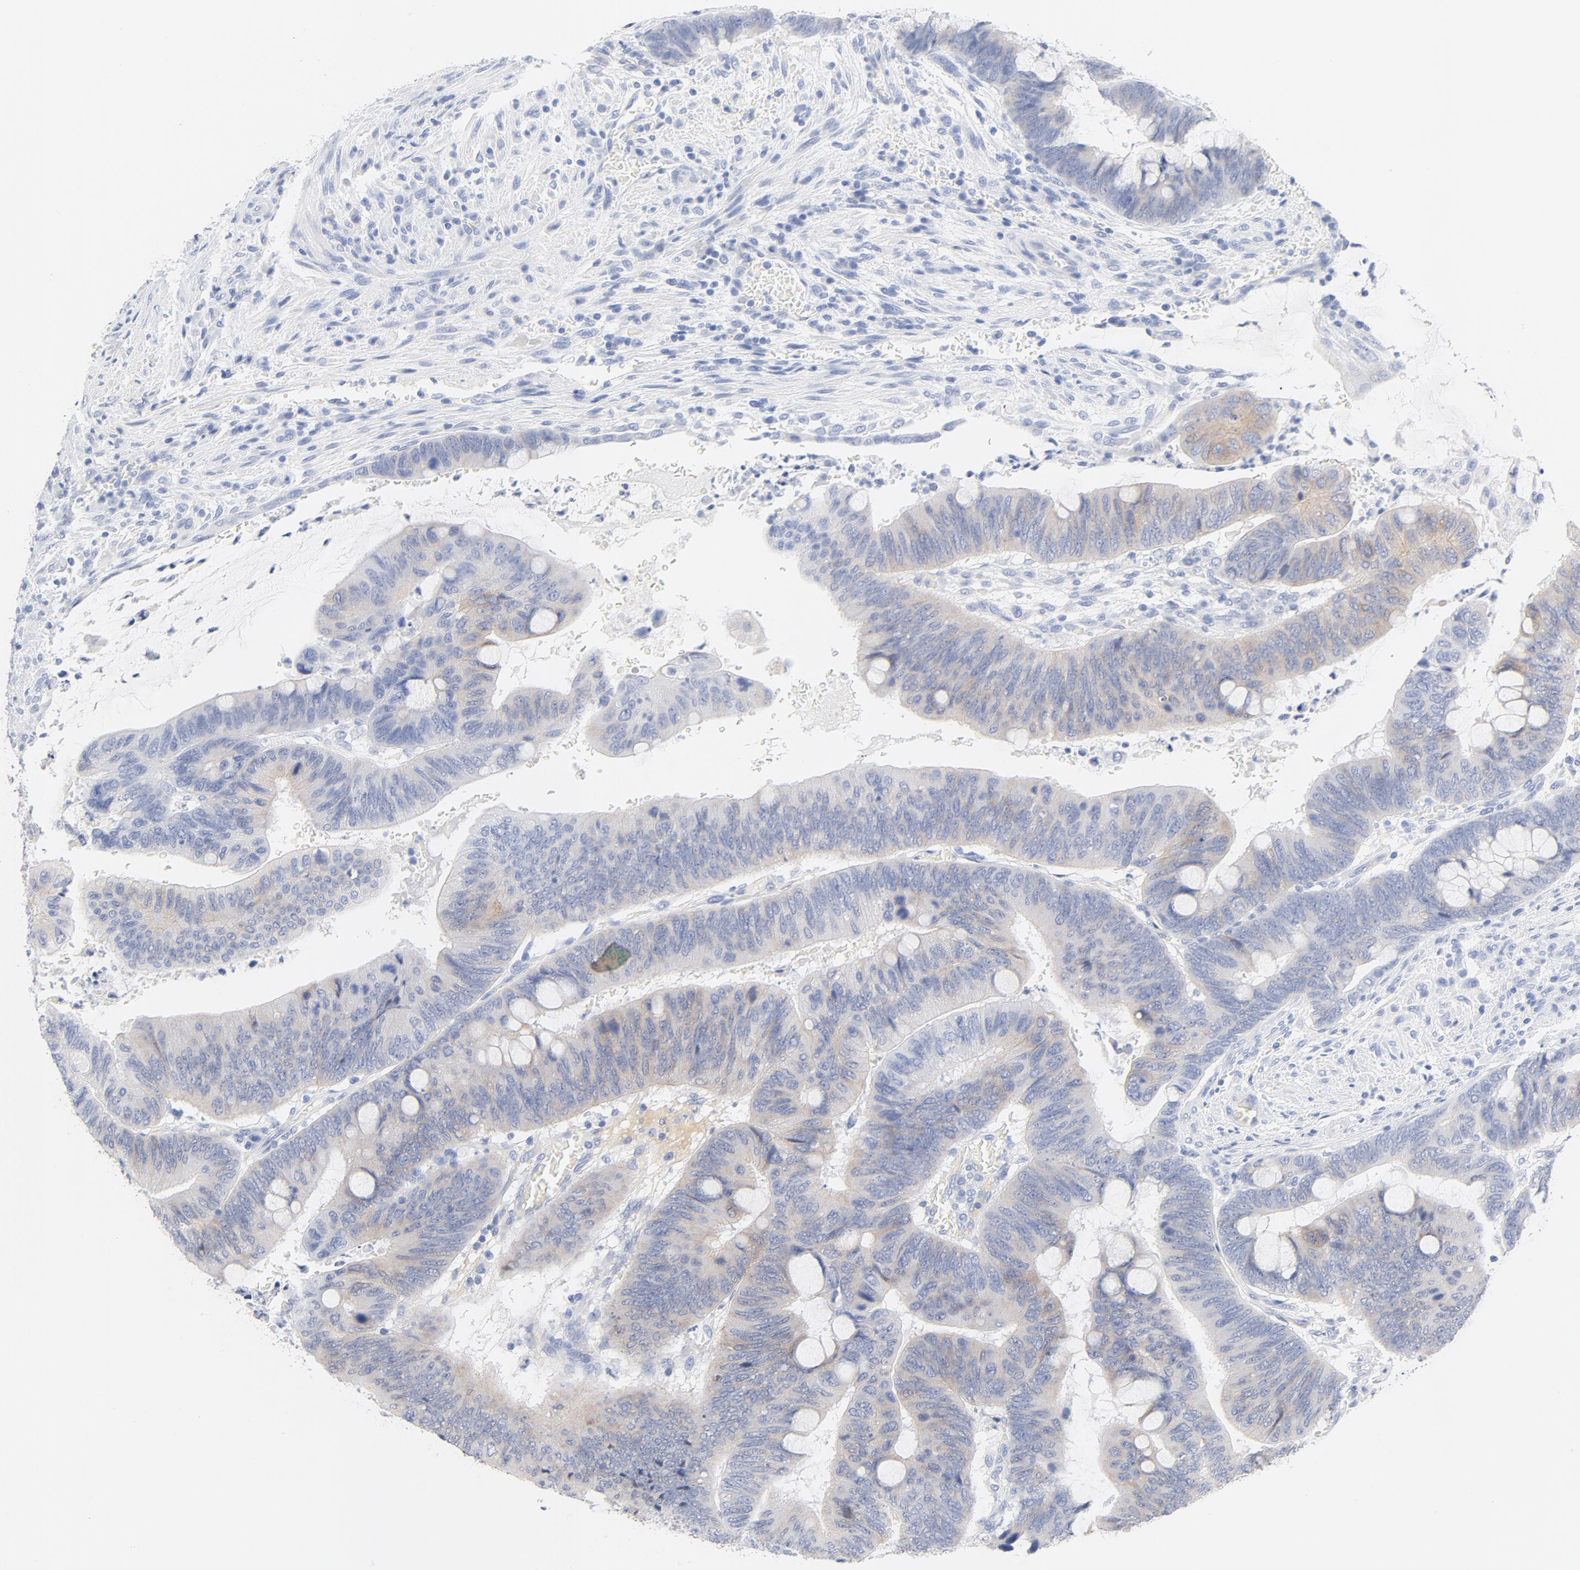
{"staining": {"intensity": "weak", "quantity": "25%-75%", "location": "cytoplasmic/membranous"}, "tissue": "colorectal cancer", "cell_type": "Tumor cells", "image_type": "cancer", "snomed": [{"axis": "morphology", "description": "Normal tissue, NOS"}, {"axis": "morphology", "description": "Adenocarcinoma, NOS"}, {"axis": "topography", "description": "Rectum"}], "caption": "Immunohistochemistry (IHC) histopathology image of neoplastic tissue: colorectal adenocarcinoma stained using IHC displays low levels of weak protein expression localized specifically in the cytoplasmic/membranous of tumor cells, appearing as a cytoplasmic/membranous brown color.", "gene": "FGFR3", "patient": {"sex": "male", "age": 92}}